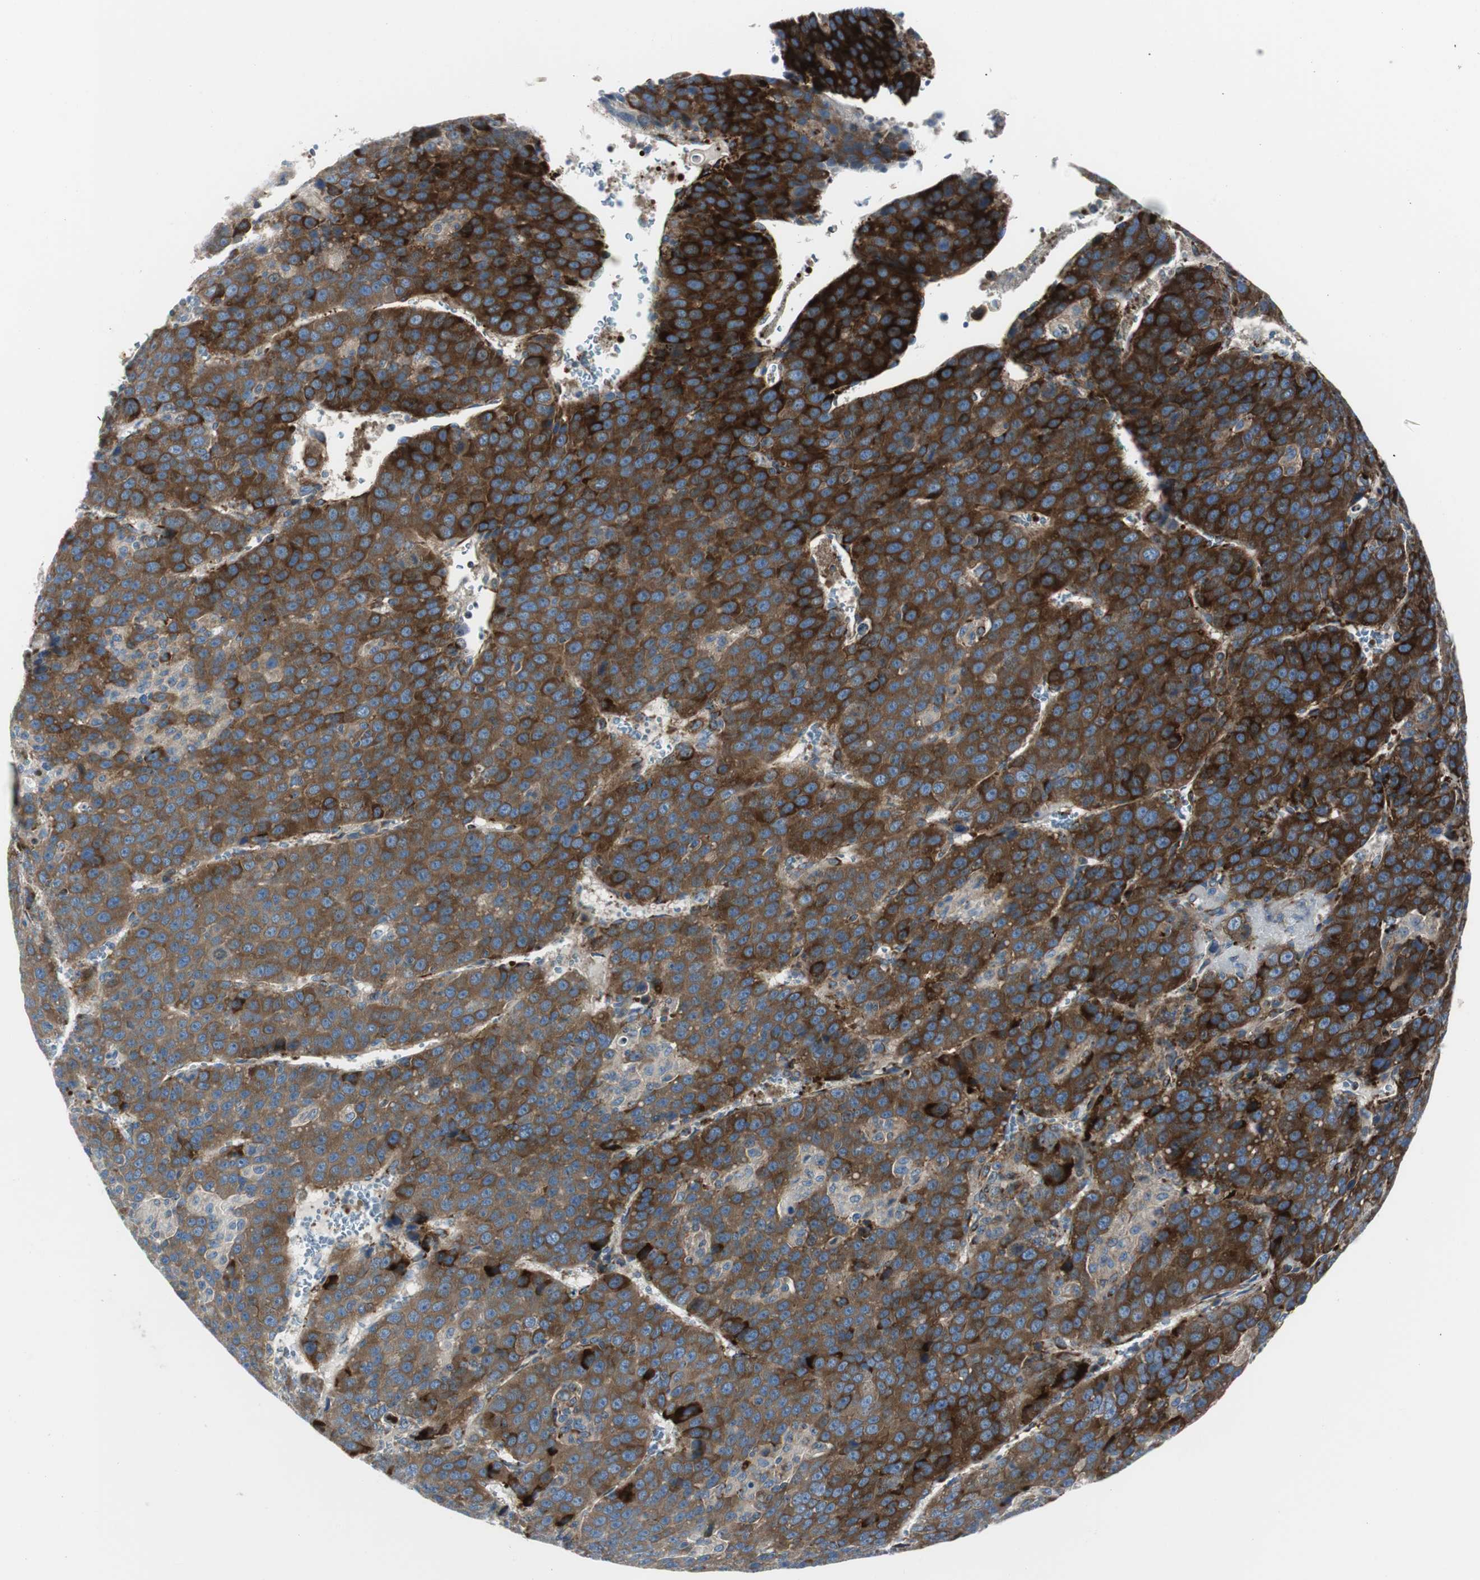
{"staining": {"intensity": "strong", "quantity": ">75%", "location": "cytoplasmic/membranous"}, "tissue": "liver cancer", "cell_type": "Tumor cells", "image_type": "cancer", "snomed": [{"axis": "morphology", "description": "Carcinoma, Hepatocellular, NOS"}, {"axis": "topography", "description": "Liver"}], "caption": "Liver cancer was stained to show a protein in brown. There is high levels of strong cytoplasmic/membranous positivity in approximately >75% of tumor cells.", "gene": "BBC3", "patient": {"sex": "female", "age": 53}}